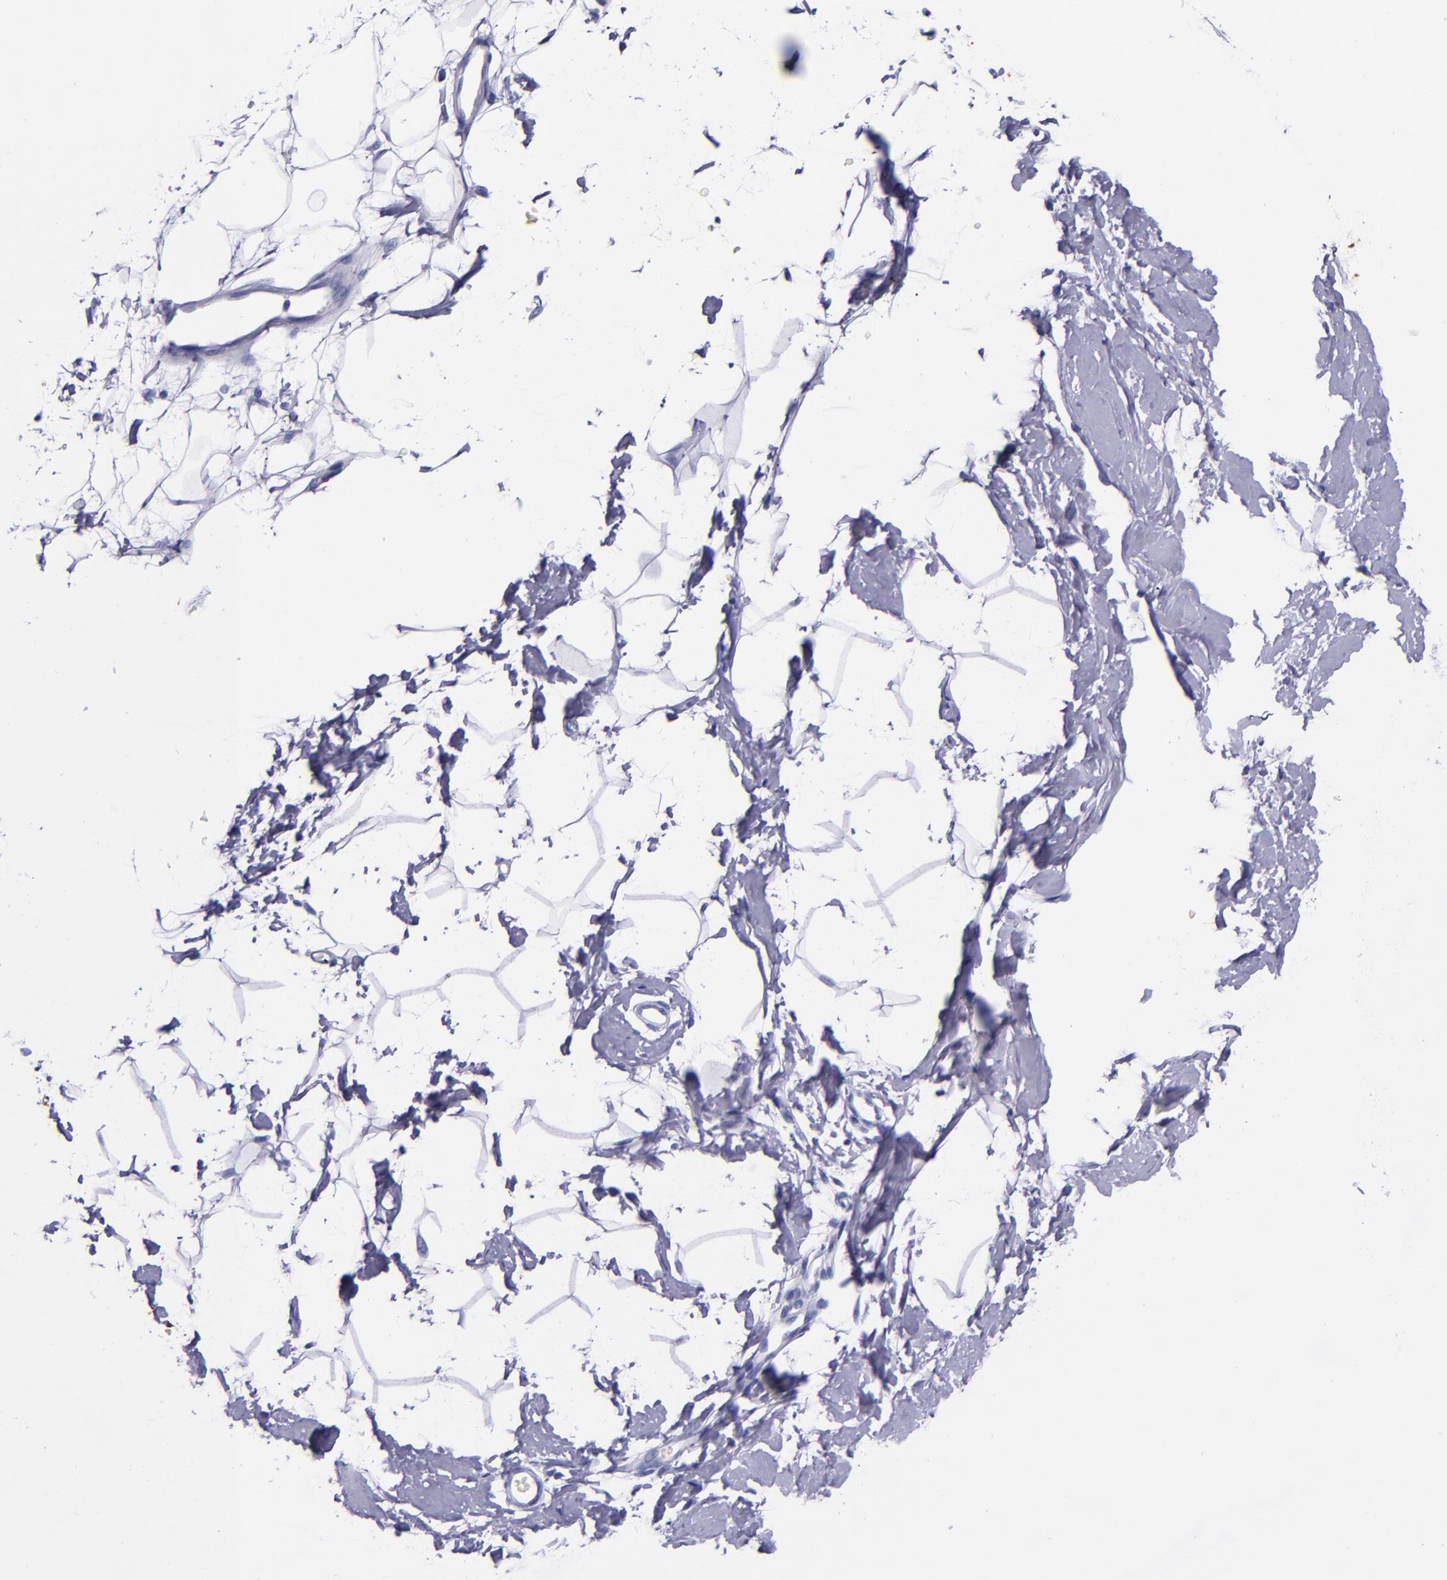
{"staining": {"intensity": "negative", "quantity": "none", "location": "none"}, "tissue": "breast", "cell_type": "Adipocytes", "image_type": "normal", "snomed": [{"axis": "morphology", "description": "Normal tissue, NOS"}, {"axis": "topography", "description": "Breast"}], "caption": "Immunohistochemistry micrograph of benign breast: breast stained with DAB (3,3'-diaminobenzidine) exhibits no significant protein positivity in adipocytes.", "gene": "SLPI", "patient": {"sex": "female", "age": 23}}